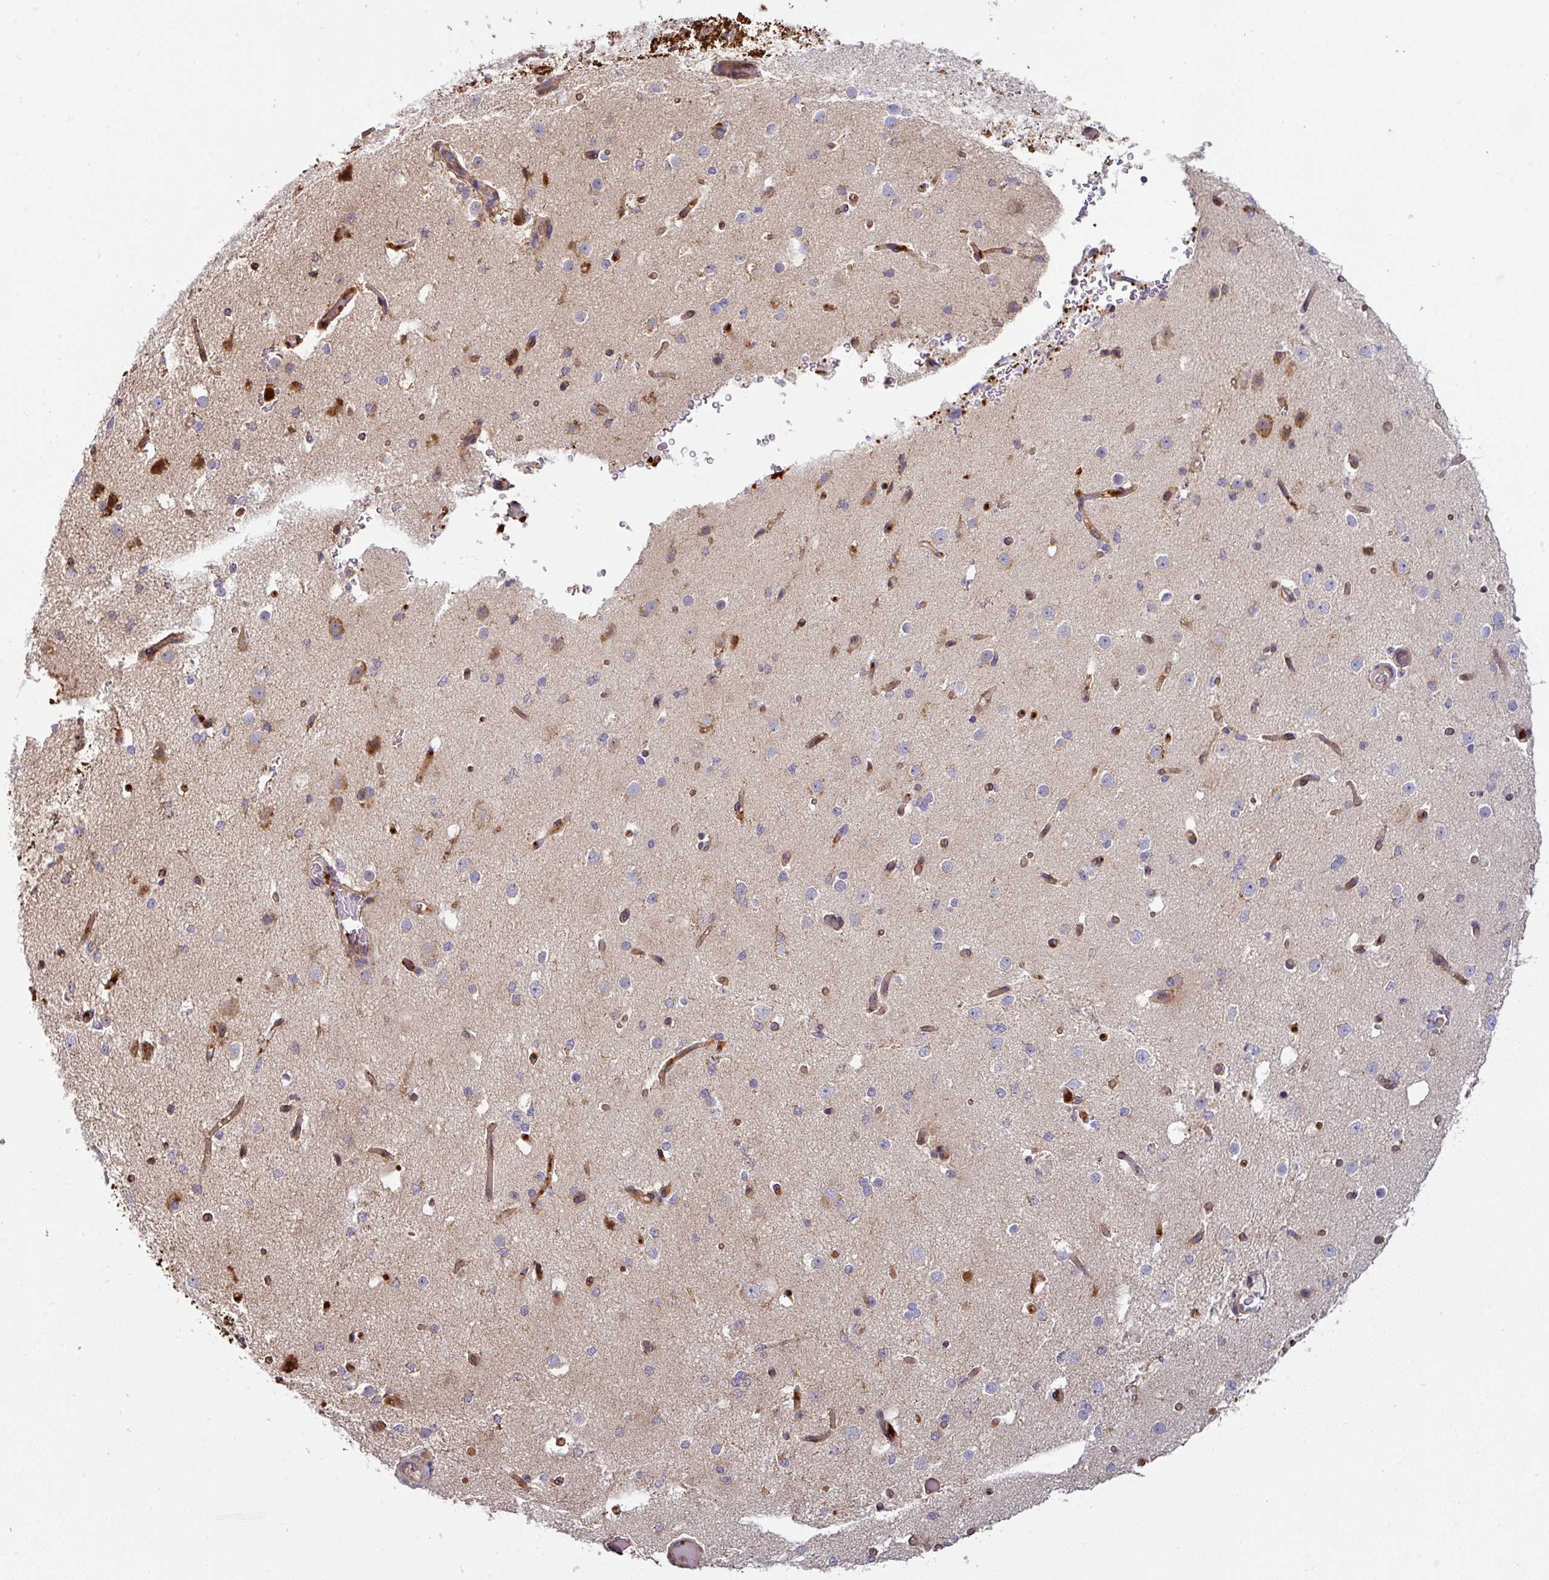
{"staining": {"intensity": "strong", "quantity": ">75%", "location": "cytoplasmic/membranous"}, "tissue": "cerebral cortex", "cell_type": "Endothelial cells", "image_type": "normal", "snomed": [{"axis": "morphology", "description": "Normal tissue, NOS"}, {"axis": "morphology", "description": "Inflammation, NOS"}, {"axis": "topography", "description": "Cerebral cortex"}], "caption": "IHC photomicrograph of unremarkable cerebral cortex: human cerebral cortex stained using IHC exhibits high levels of strong protein expression localized specifically in the cytoplasmic/membranous of endothelial cells, appearing as a cytoplasmic/membranous brown color.", "gene": "CASP2", "patient": {"sex": "male", "age": 6}}